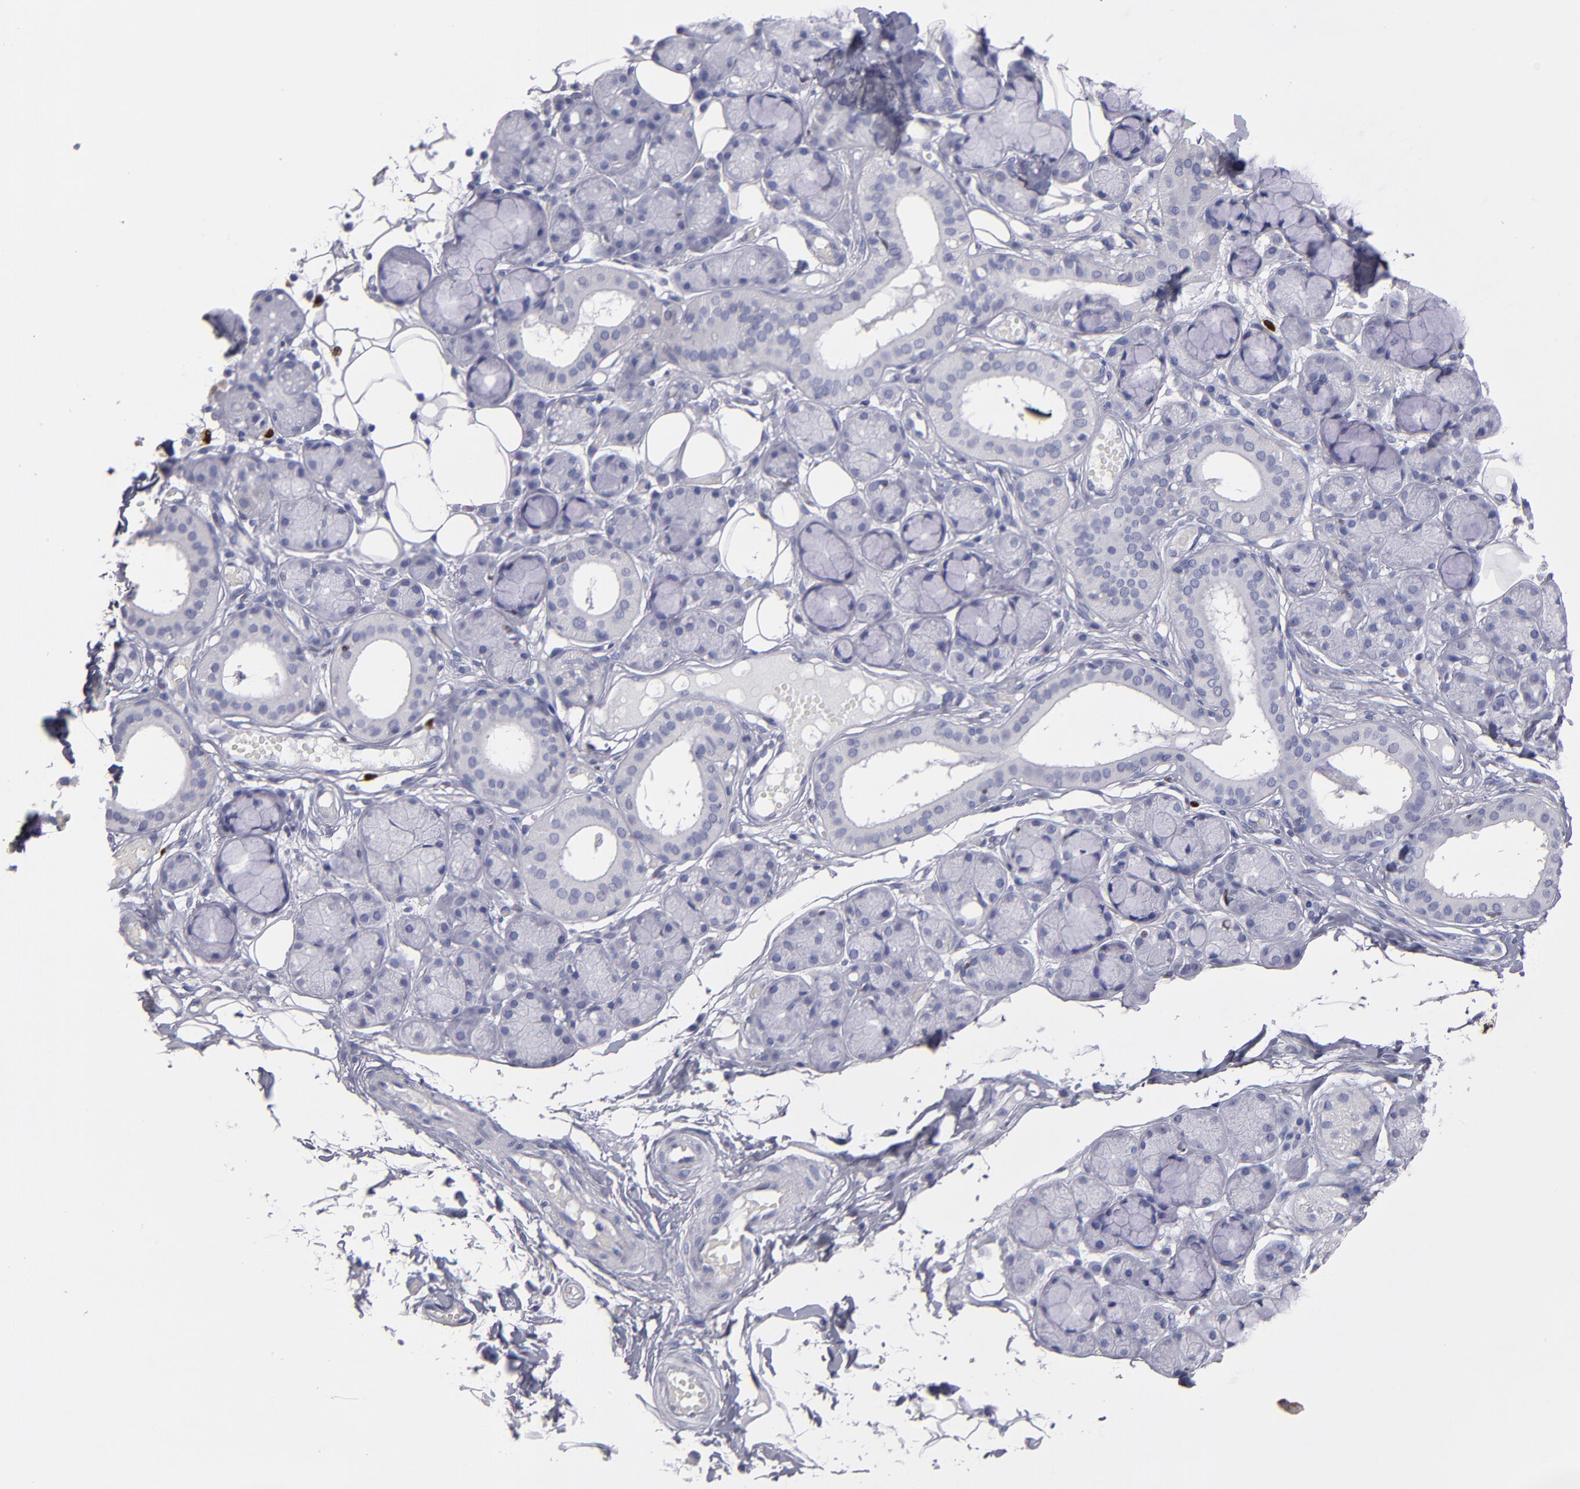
{"staining": {"intensity": "negative", "quantity": "none", "location": "none"}, "tissue": "salivary gland", "cell_type": "Glandular cells", "image_type": "normal", "snomed": [{"axis": "morphology", "description": "Normal tissue, NOS"}, {"axis": "topography", "description": "Skeletal muscle"}, {"axis": "topography", "description": "Oral tissue"}, {"axis": "topography", "description": "Salivary gland"}, {"axis": "topography", "description": "Peripheral nerve tissue"}], "caption": "An image of human salivary gland is negative for staining in glandular cells. (Immunohistochemistry, brightfield microscopy, high magnification).", "gene": "IRF8", "patient": {"sex": "male", "age": 54}}